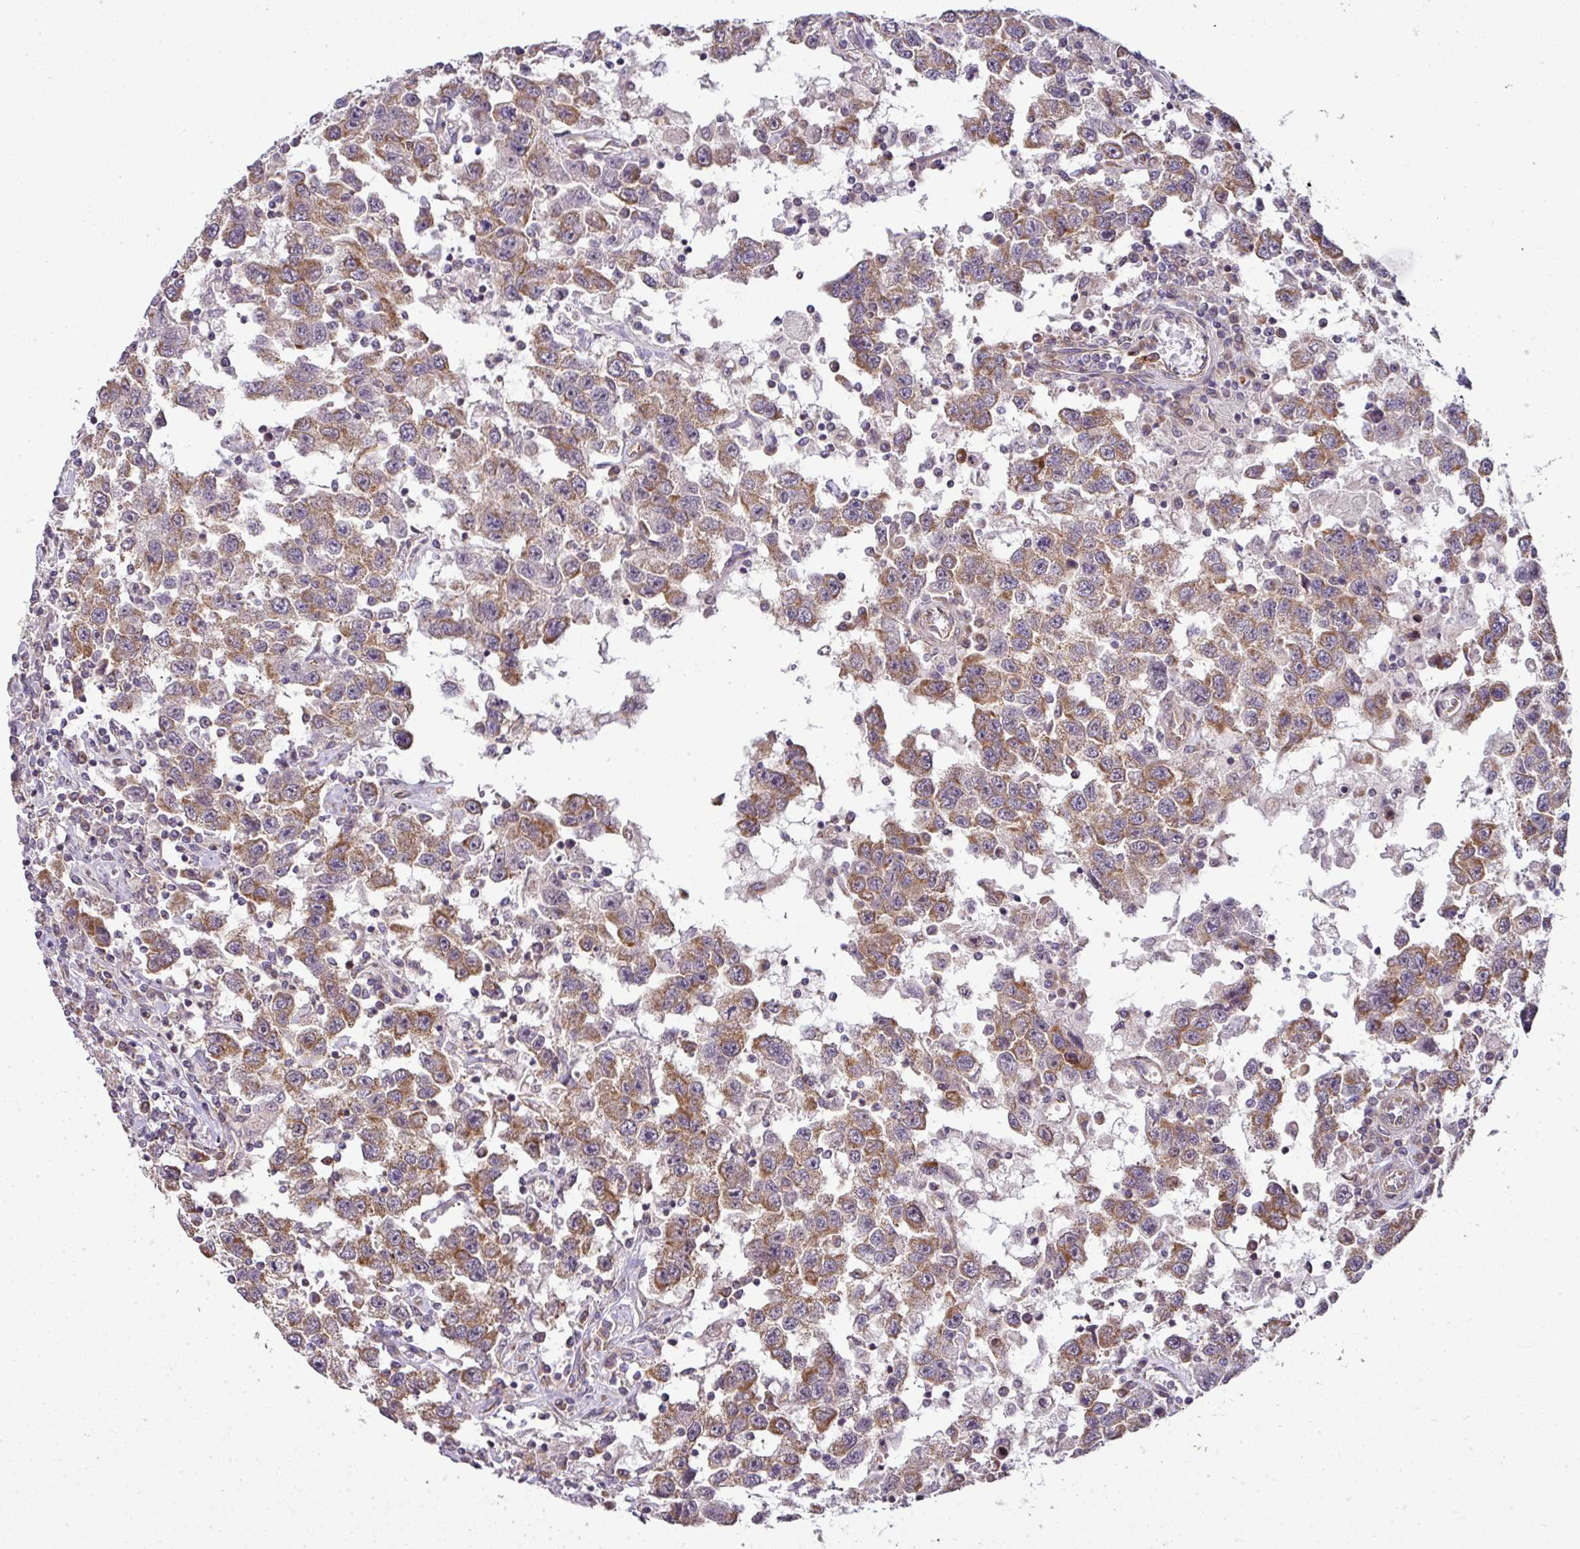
{"staining": {"intensity": "moderate", "quantity": ">75%", "location": "cytoplasmic/membranous"}, "tissue": "testis cancer", "cell_type": "Tumor cells", "image_type": "cancer", "snomed": [{"axis": "morphology", "description": "Seminoma, NOS"}, {"axis": "topography", "description": "Testis"}], "caption": "Testis seminoma tissue exhibits moderate cytoplasmic/membranous staining in approximately >75% of tumor cells, visualized by immunohistochemistry.", "gene": "TIMMDC1", "patient": {"sex": "male", "age": 41}}